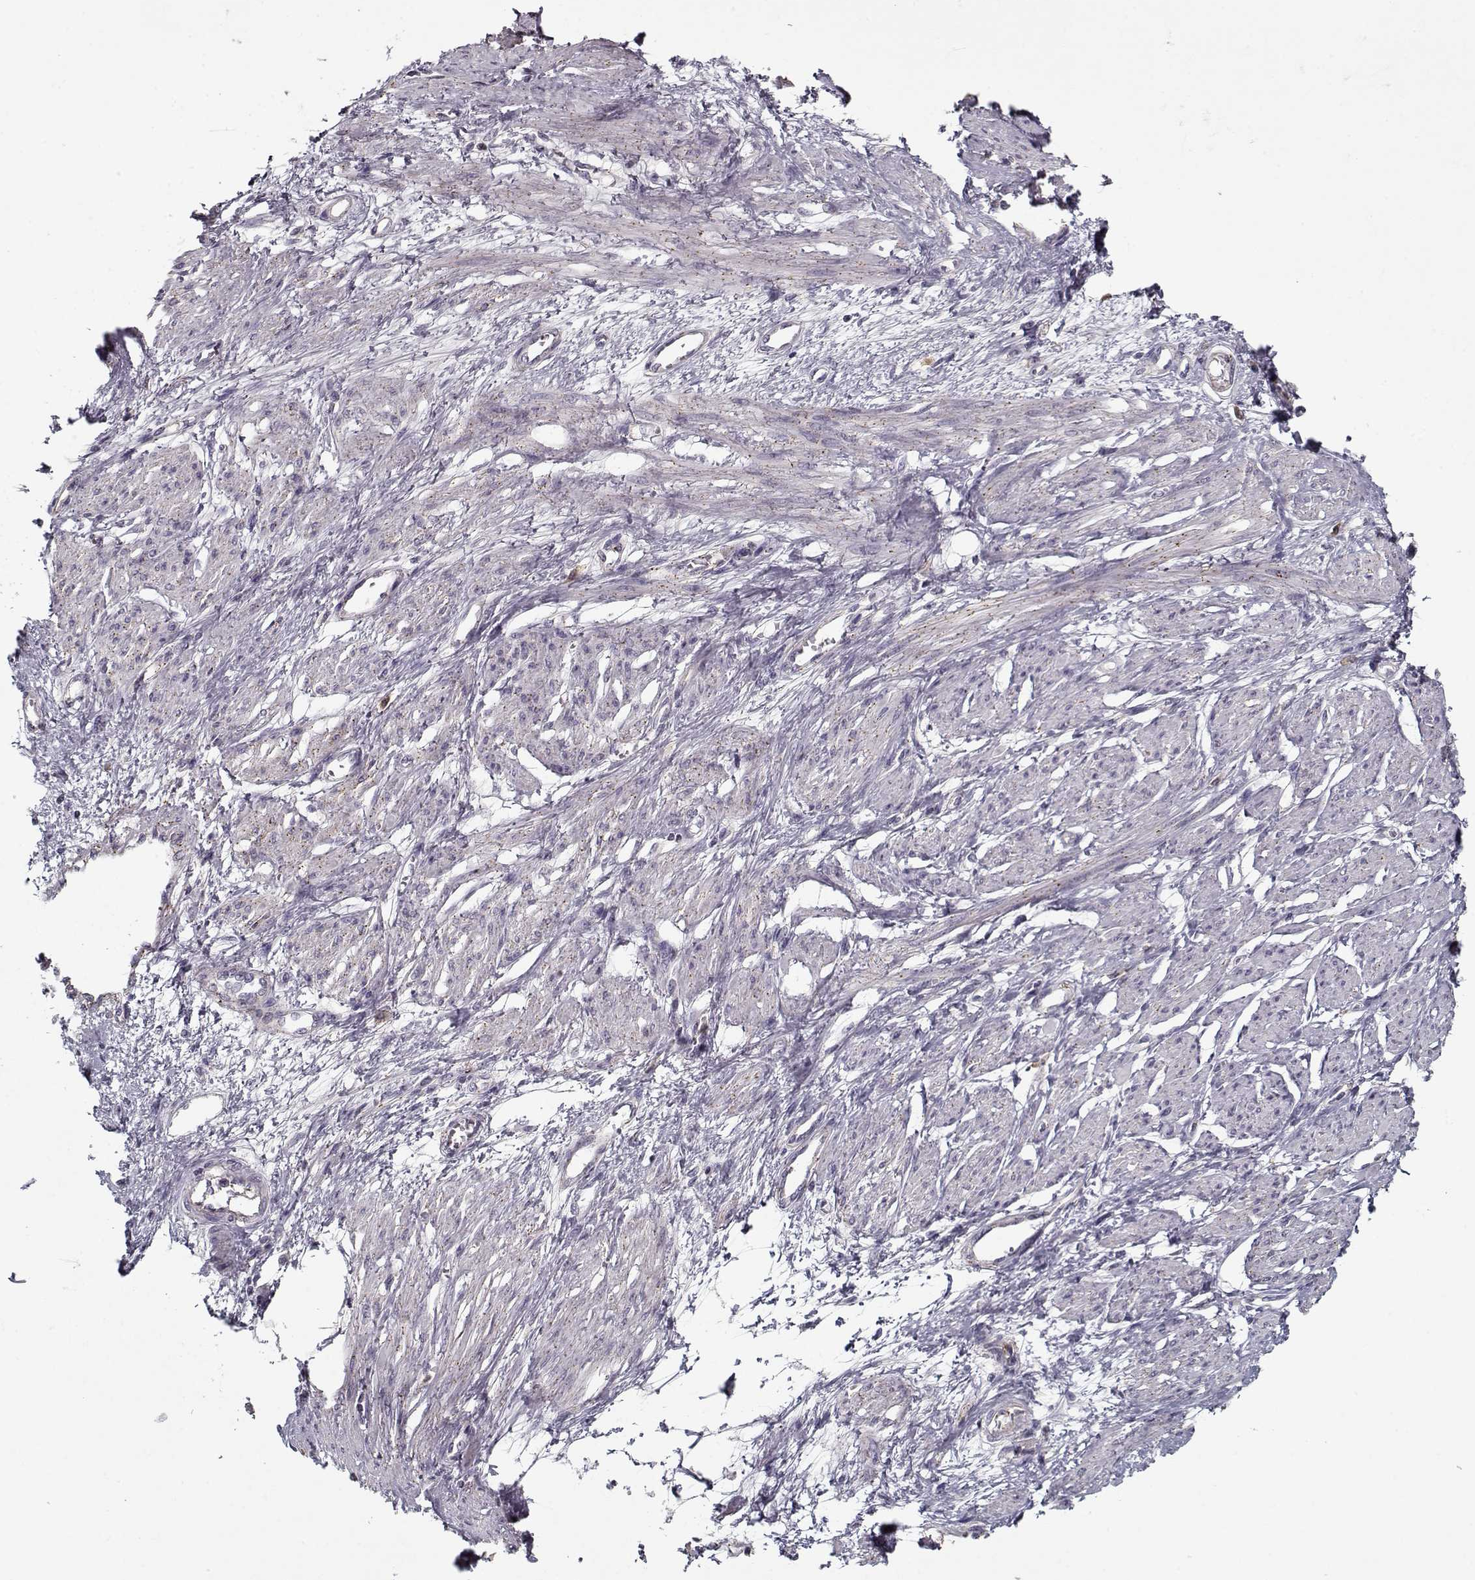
{"staining": {"intensity": "negative", "quantity": "none", "location": "none"}, "tissue": "smooth muscle", "cell_type": "Smooth muscle cells", "image_type": "normal", "snomed": [{"axis": "morphology", "description": "Normal tissue, NOS"}, {"axis": "topography", "description": "Smooth muscle"}, {"axis": "topography", "description": "Uterus"}], "caption": "IHC of normal smooth muscle displays no expression in smooth muscle cells.", "gene": "UNC13D", "patient": {"sex": "female", "age": 39}}